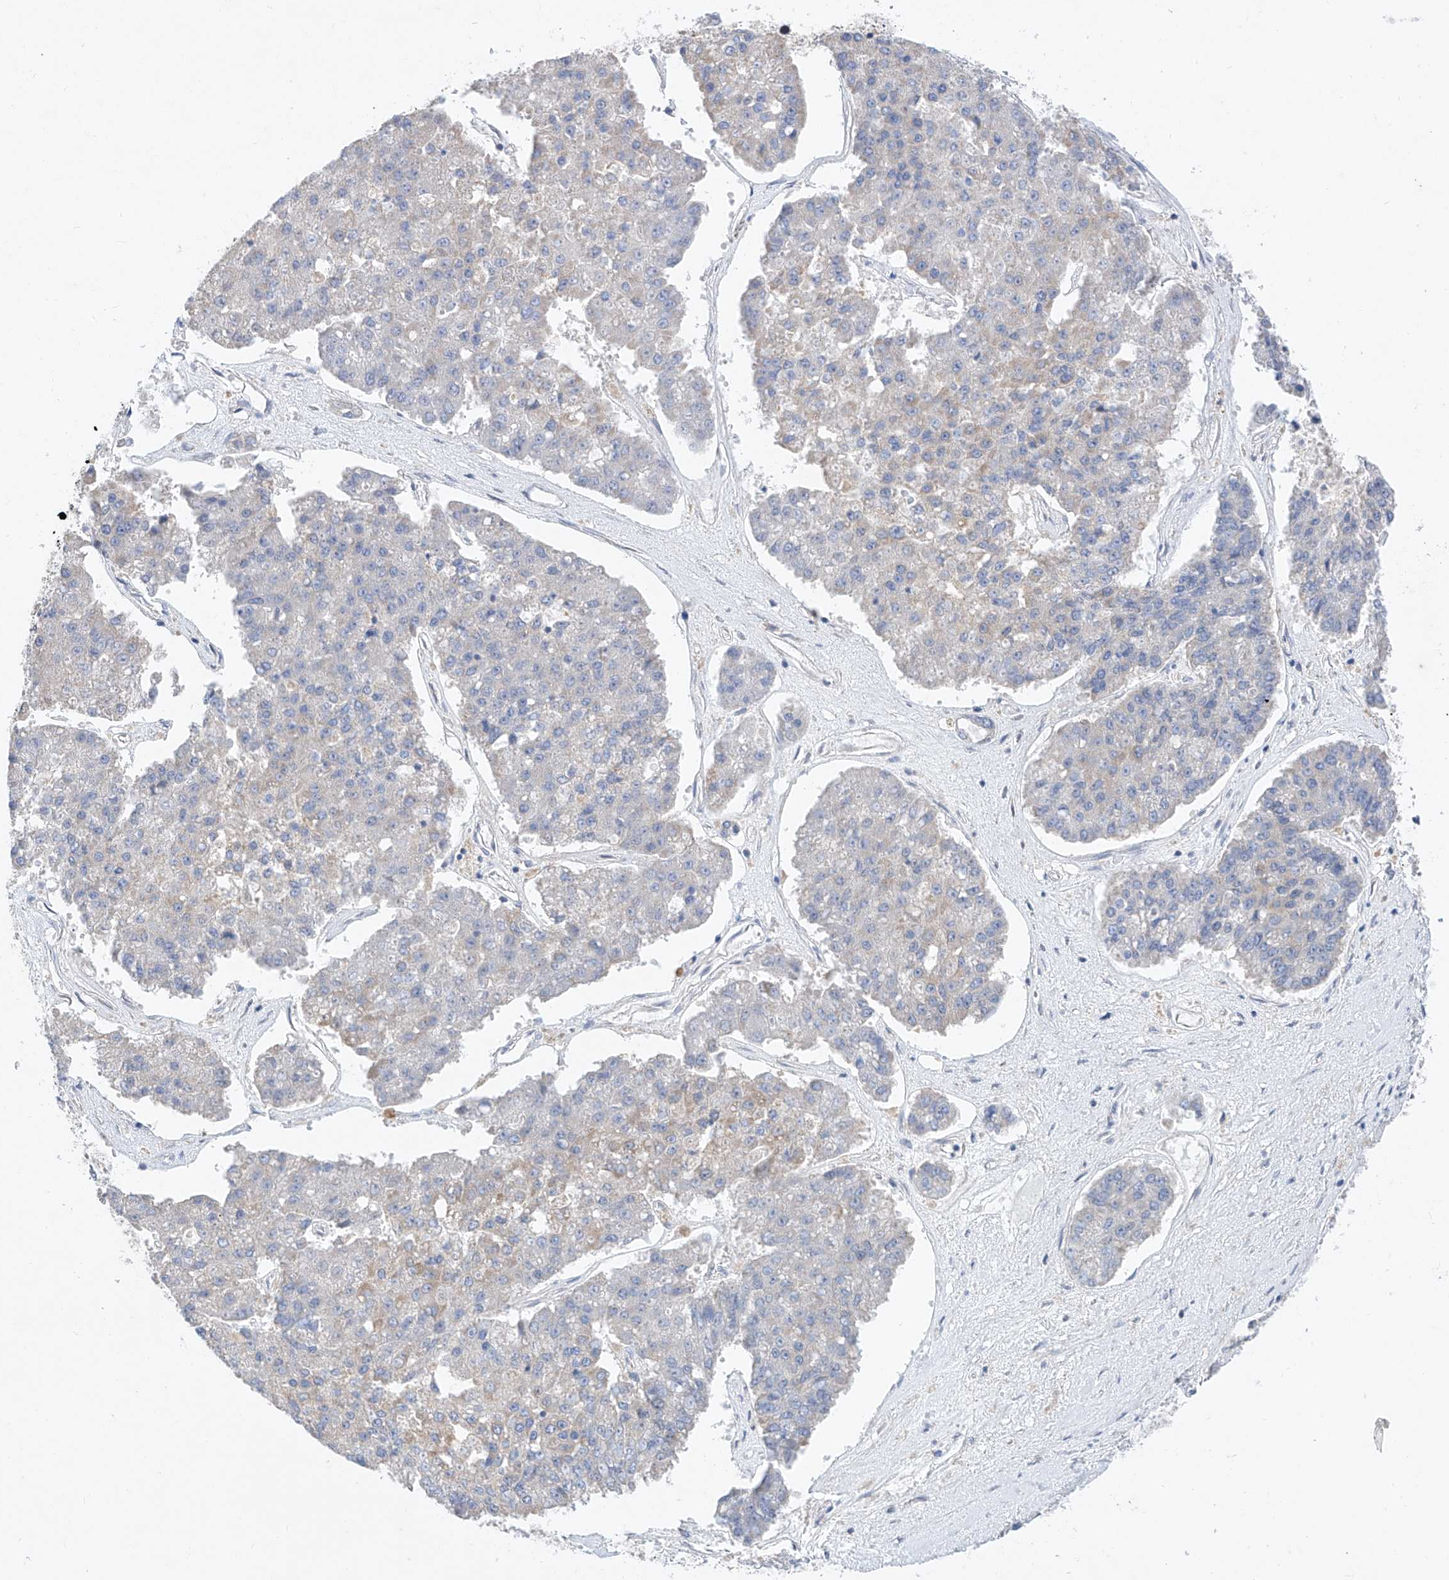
{"staining": {"intensity": "negative", "quantity": "none", "location": "none"}, "tissue": "pancreatic cancer", "cell_type": "Tumor cells", "image_type": "cancer", "snomed": [{"axis": "morphology", "description": "Adenocarcinoma, NOS"}, {"axis": "topography", "description": "Pancreas"}], "caption": "Human pancreatic cancer (adenocarcinoma) stained for a protein using immunohistochemistry (IHC) shows no staining in tumor cells.", "gene": "KCNJ1", "patient": {"sex": "male", "age": 50}}